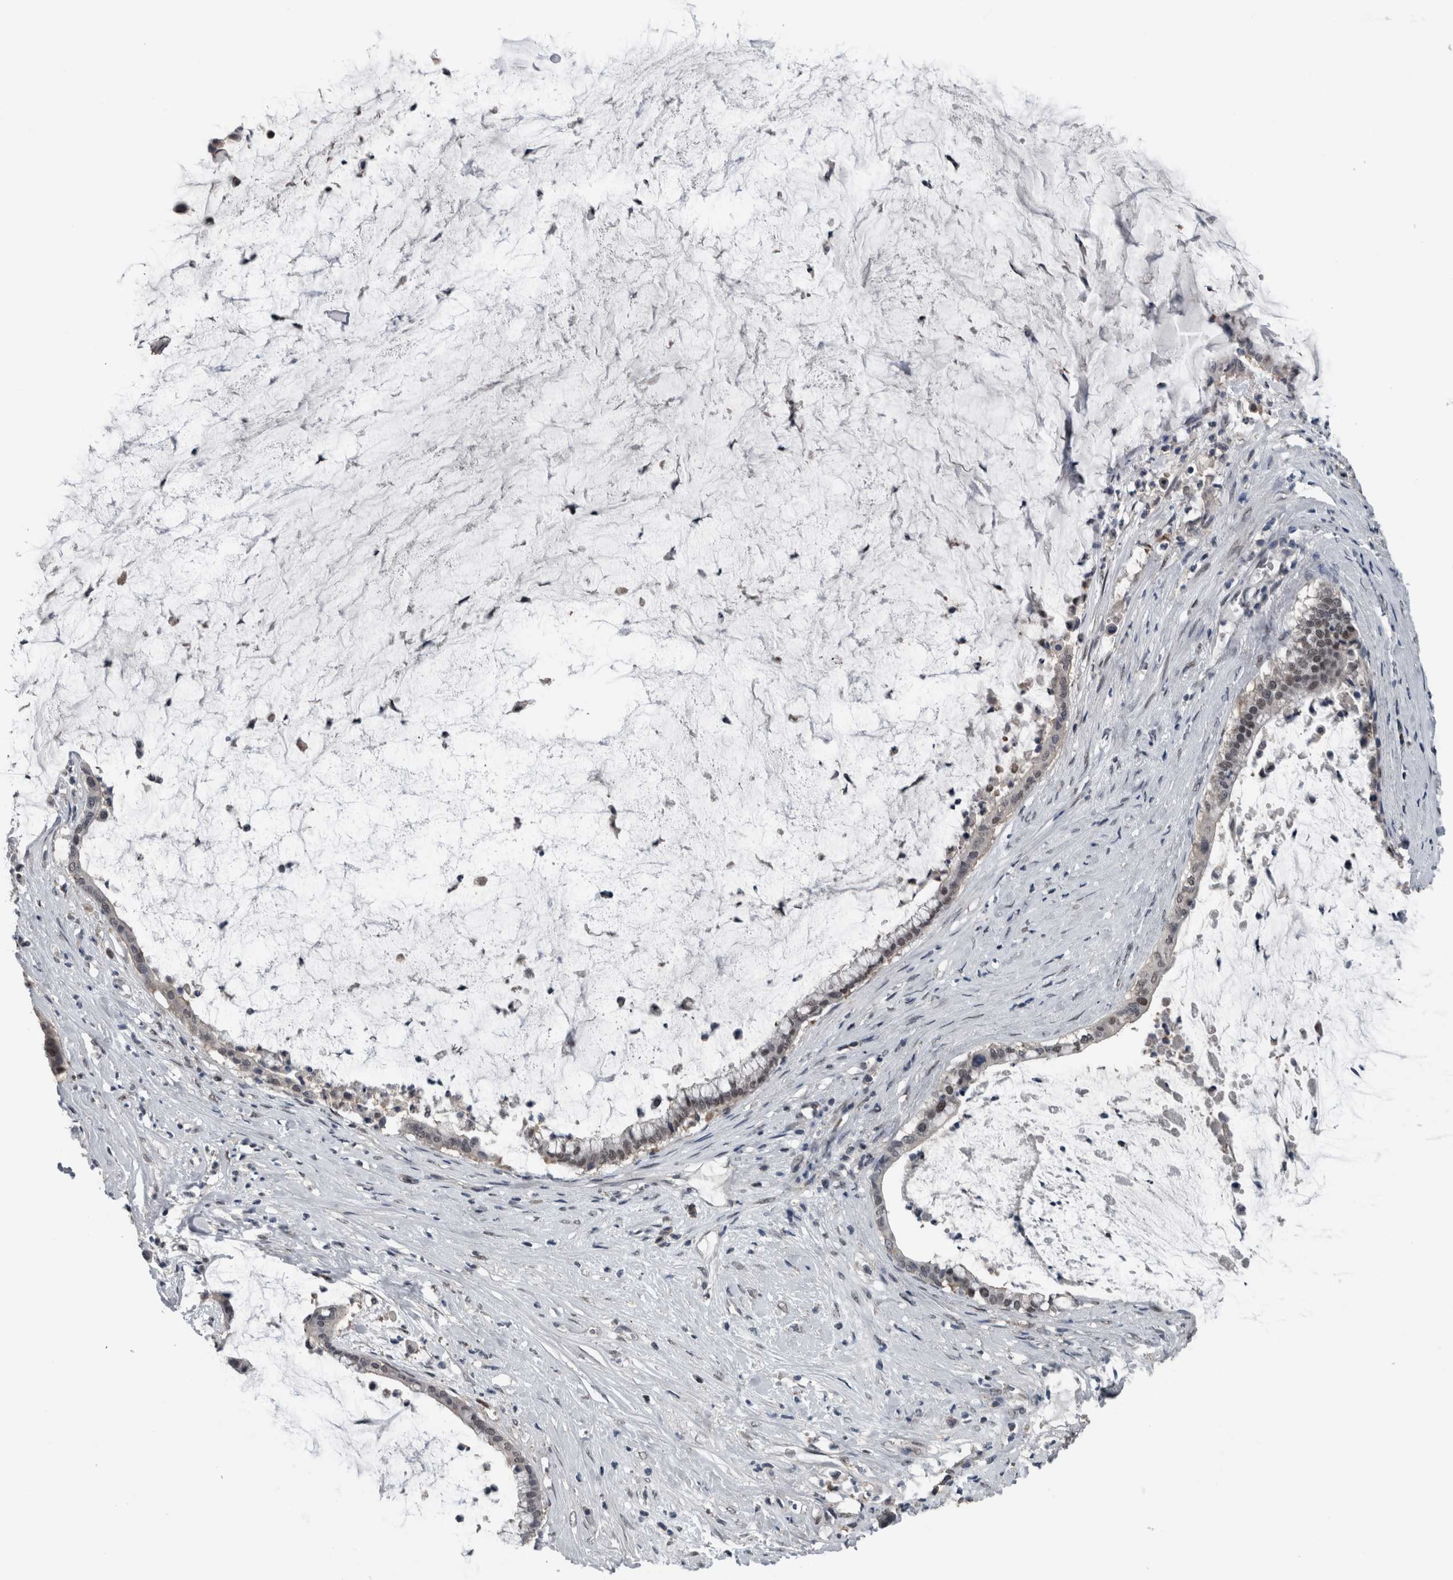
{"staining": {"intensity": "weak", "quantity": "<25%", "location": "nuclear"}, "tissue": "pancreatic cancer", "cell_type": "Tumor cells", "image_type": "cancer", "snomed": [{"axis": "morphology", "description": "Adenocarcinoma, NOS"}, {"axis": "topography", "description": "Pancreas"}], "caption": "Immunohistochemical staining of human pancreatic cancer shows no significant expression in tumor cells.", "gene": "ZBTB21", "patient": {"sex": "male", "age": 41}}